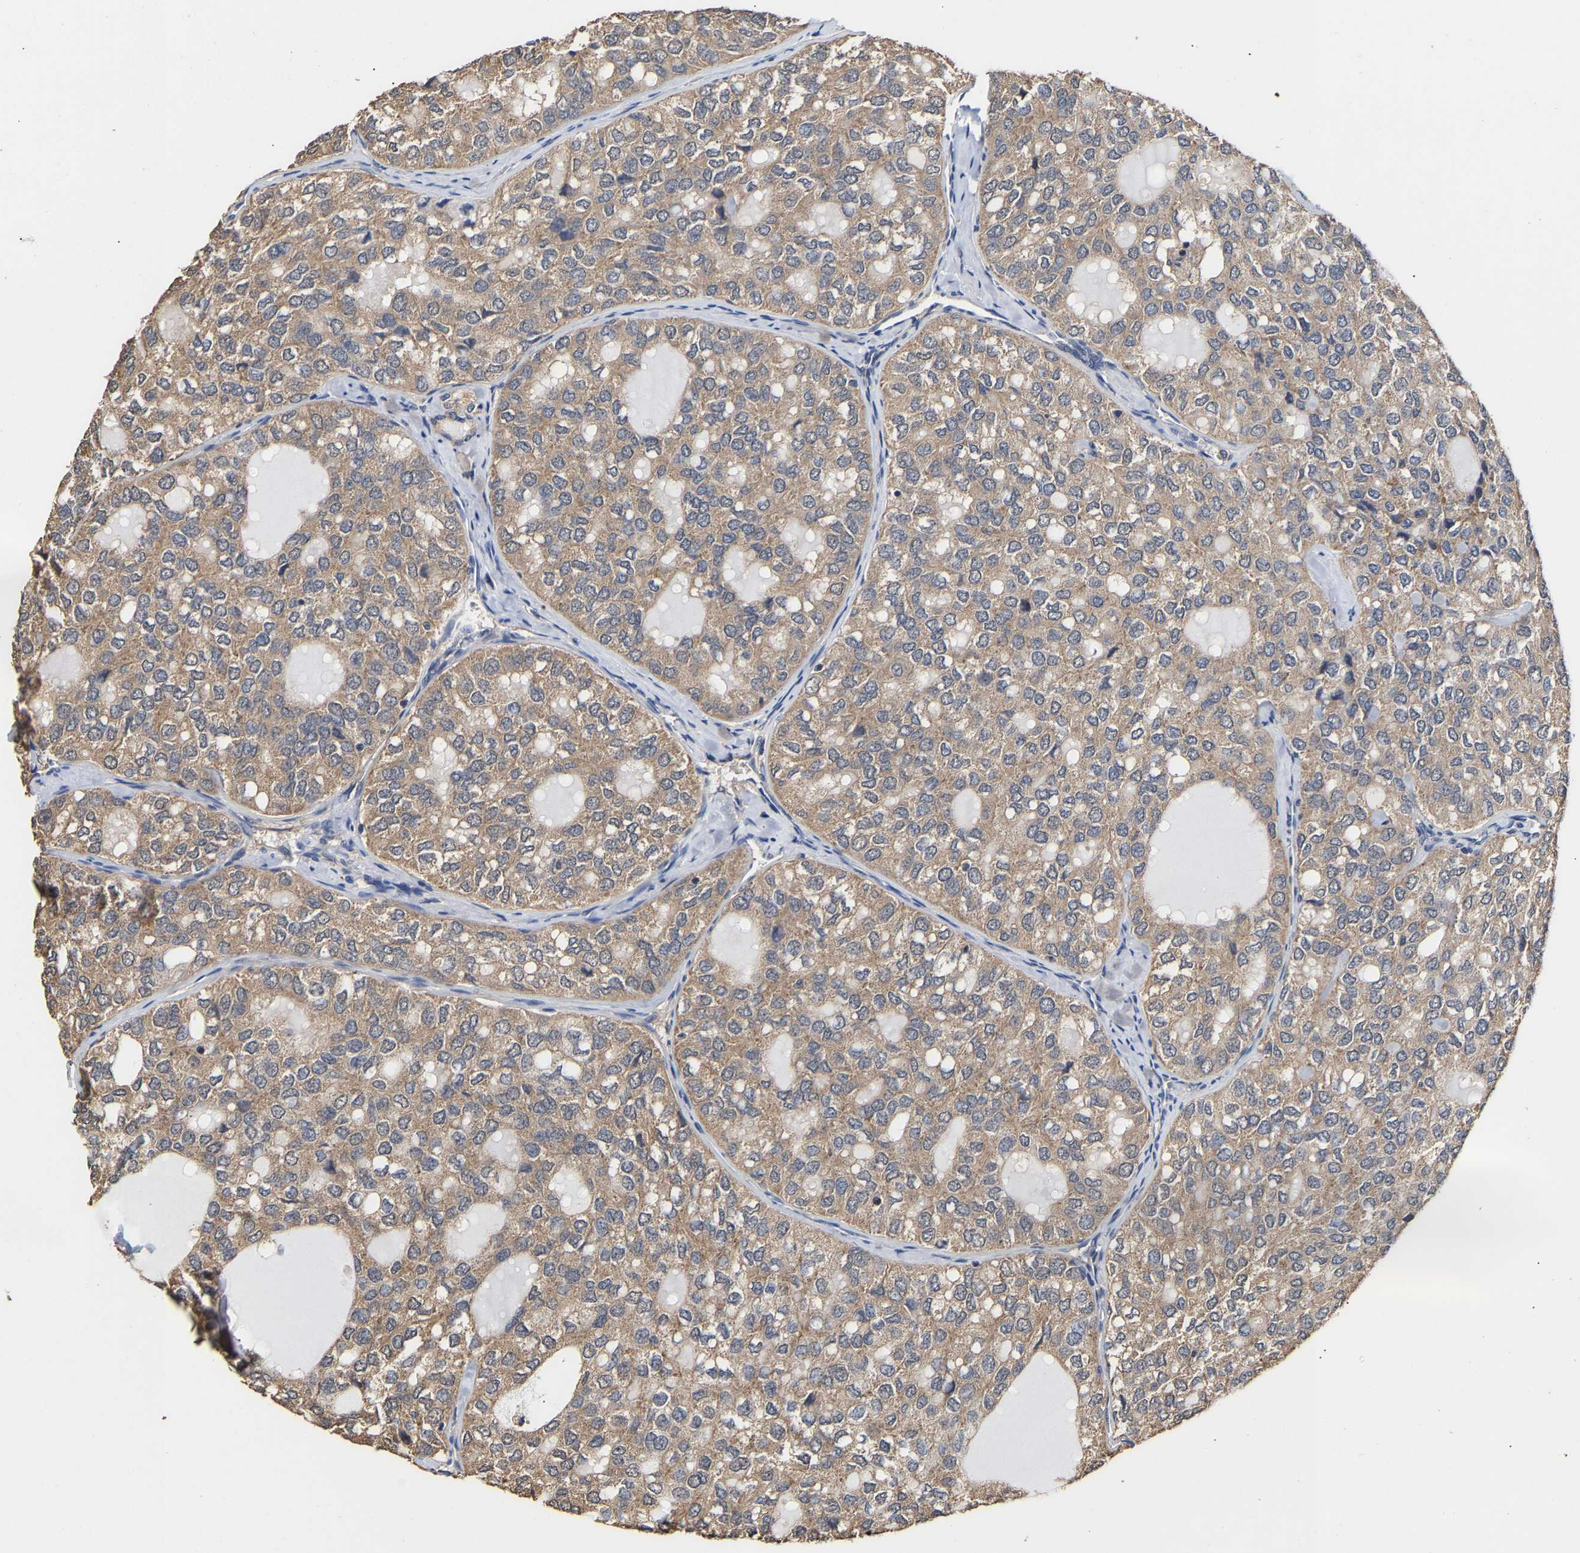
{"staining": {"intensity": "weak", "quantity": ">75%", "location": "cytoplasmic/membranous"}, "tissue": "thyroid cancer", "cell_type": "Tumor cells", "image_type": "cancer", "snomed": [{"axis": "morphology", "description": "Follicular adenoma carcinoma, NOS"}, {"axis": "topography", "description": "Thyroid gland"}], "caption": "Follicular adenoma carcinoma (thyroid) tissue demonstrates weak cytoplasmic/membranous staining in about >75% of tumor cells The staining is performed using DAB (3,3'-diaminobenzidine) brown chromogen to label protein expression. The nuclei are counter-stained blue using hematoxylin.", "gene": "ZNF26", "patient": {"sex": "male", "age": 75}}